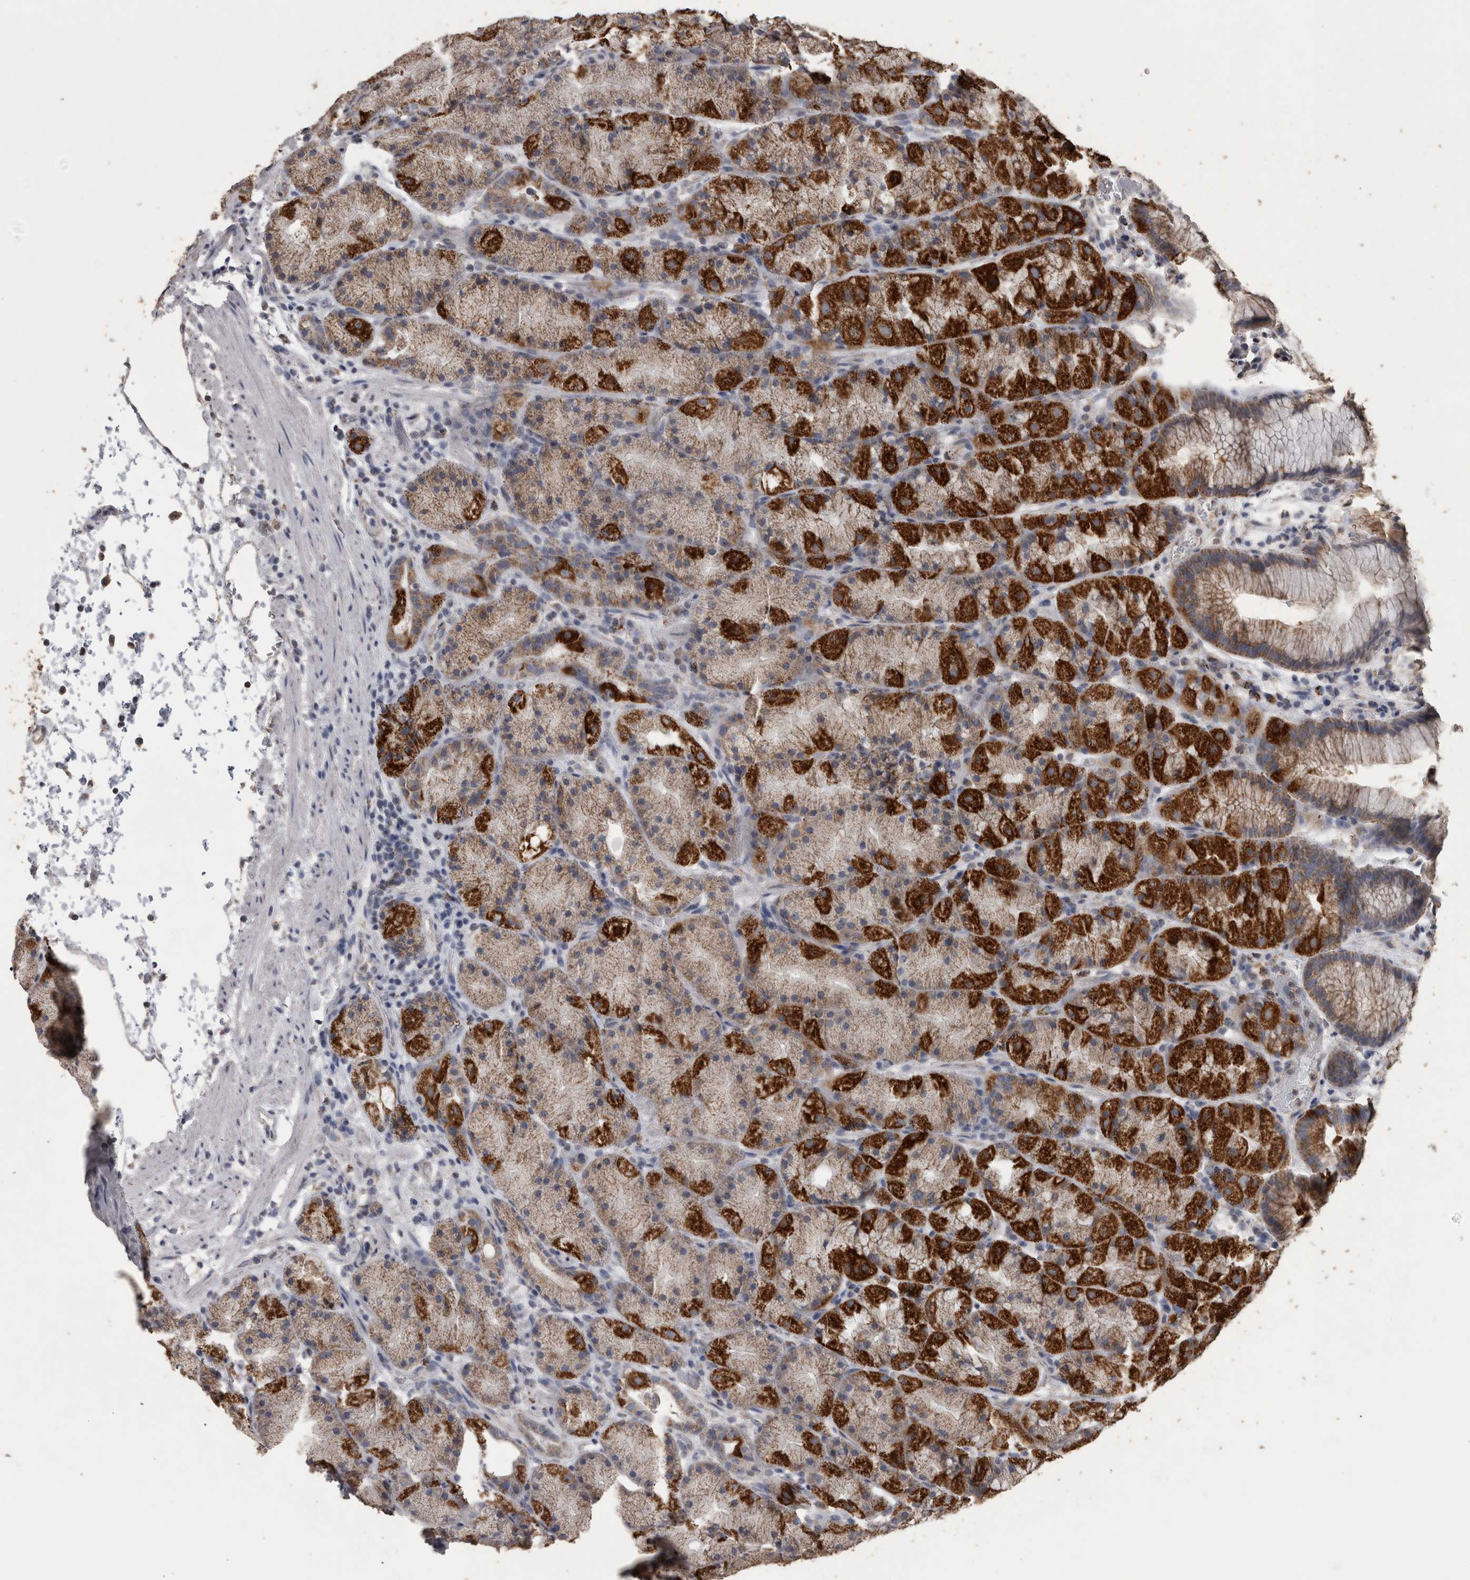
{"staining": {"intensity": "strong", "quantity": "25%-75%", "location": "cytoplasmic/membranous"}, "tissue": "stomach", "cell_type": "Glandular cells", "image_type": "normal", "snomed": [{"axis": "morphology", "description": "Normal tissue, NOS"}, {"axis": "topography", "description": "Stomach, upper"}, {"axis": "topography", "description": "Stomach"}], "caption": "Immunohistochemistry (DAB (3,3'-diaminobenzidine)) staining of normal stomach reveals strong cytoplasmic/membranous protein expression in about 25%-75% of glandular cells.", "gene": "ACADM", "patient": {"sex": "male", "age": 48}}